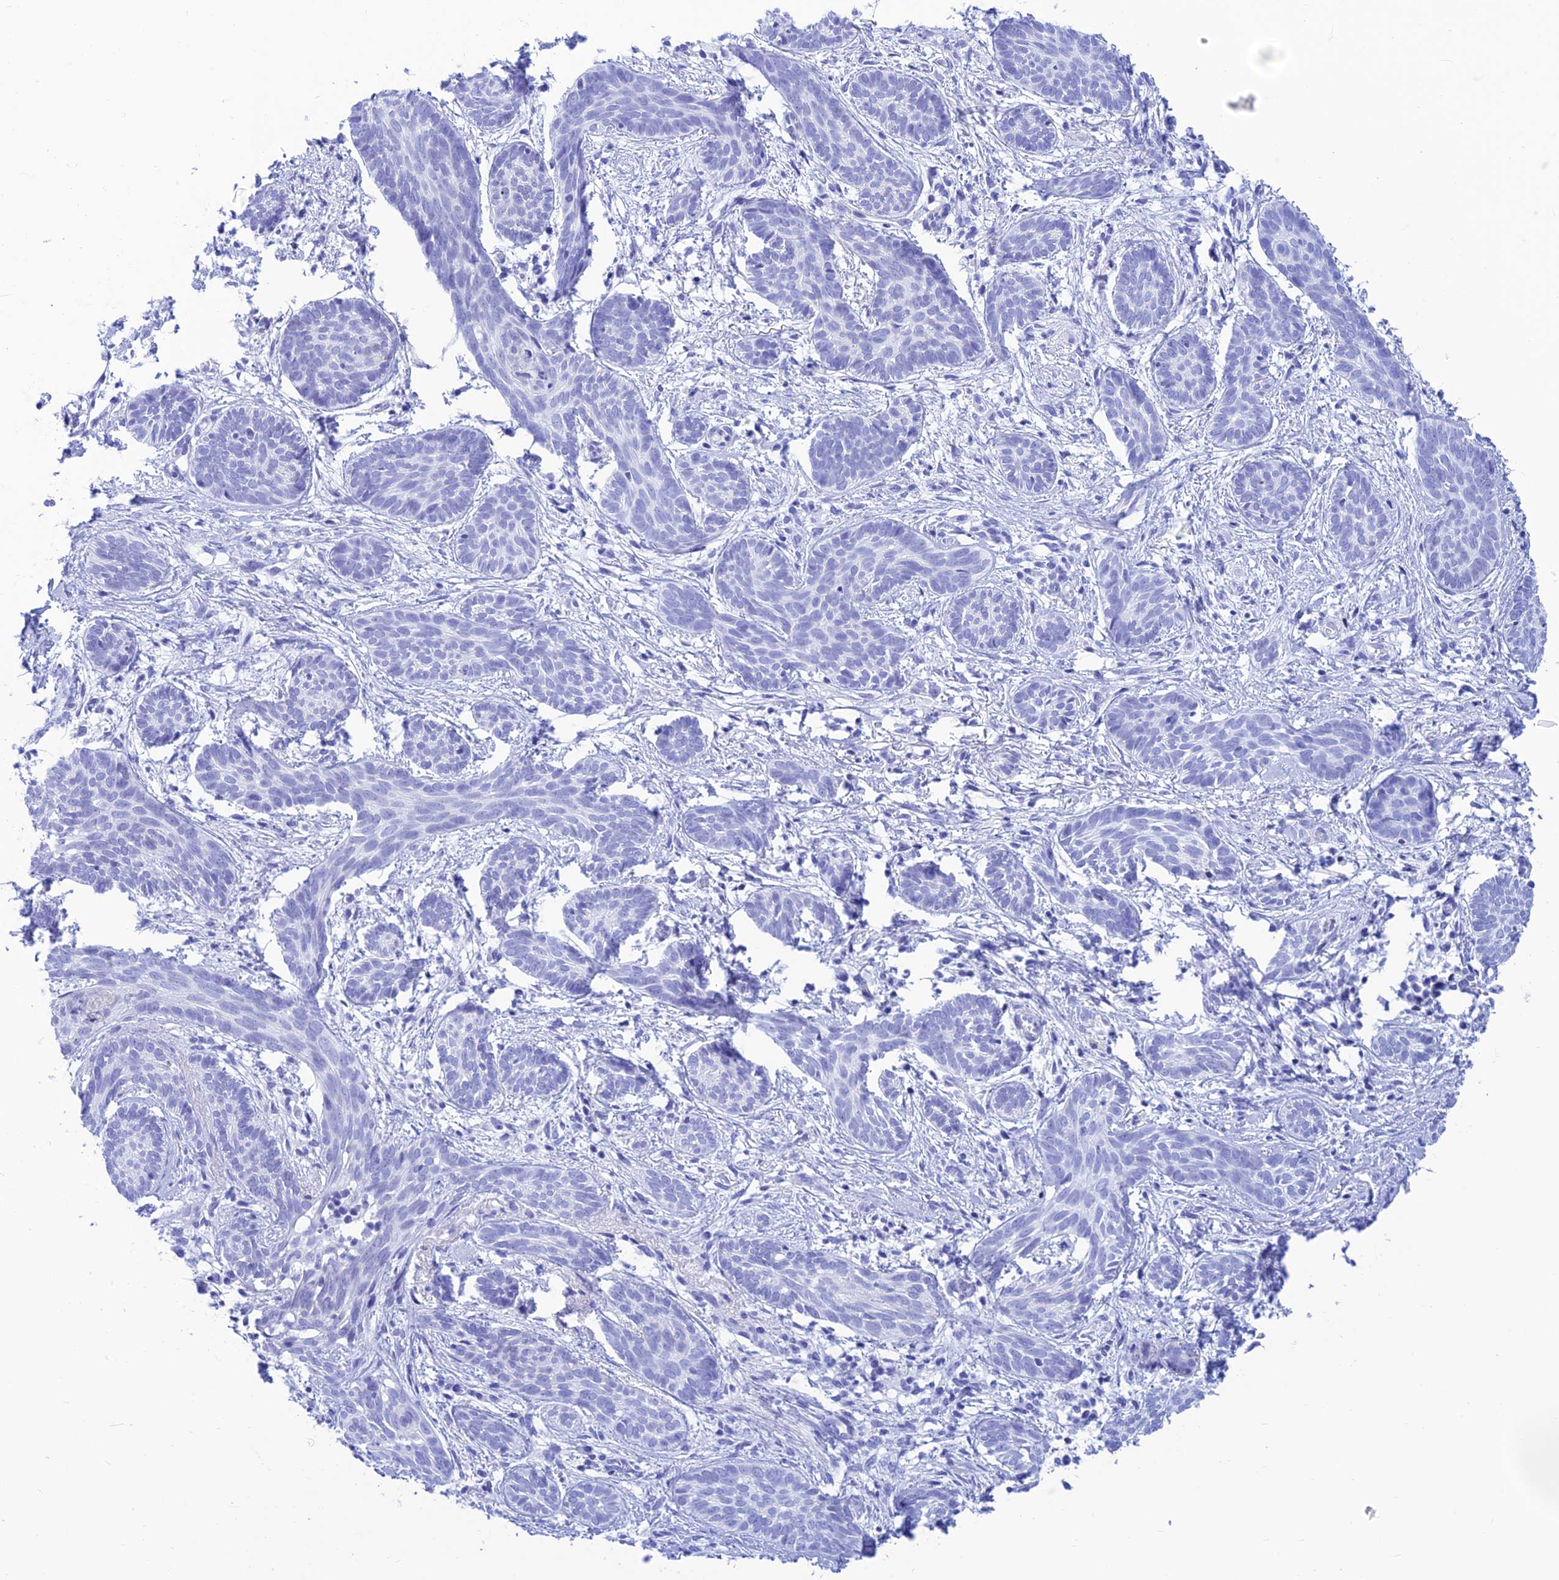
{"staining": {"intensity": "negative", "quantity": "none", "location": "none"}, "tissue": "skin cancer", "cell_type": "Tumor cells", "image_type": "cancer", "snomed": [{"axis": "morphology", "description": "Basal cell carcinoma"}, {"axis": "topography", "description": "Skin"}], "caption": "The immunohistochemistry image has no significant positivity in tumor cells of skin cancer tissue. (DAB (3,3'-diaminobenzidine) IHC visualized using brightfield microscopy, high magnification).", "gene": "PRNP", "patient": {"sex": "female", "age": 81}}